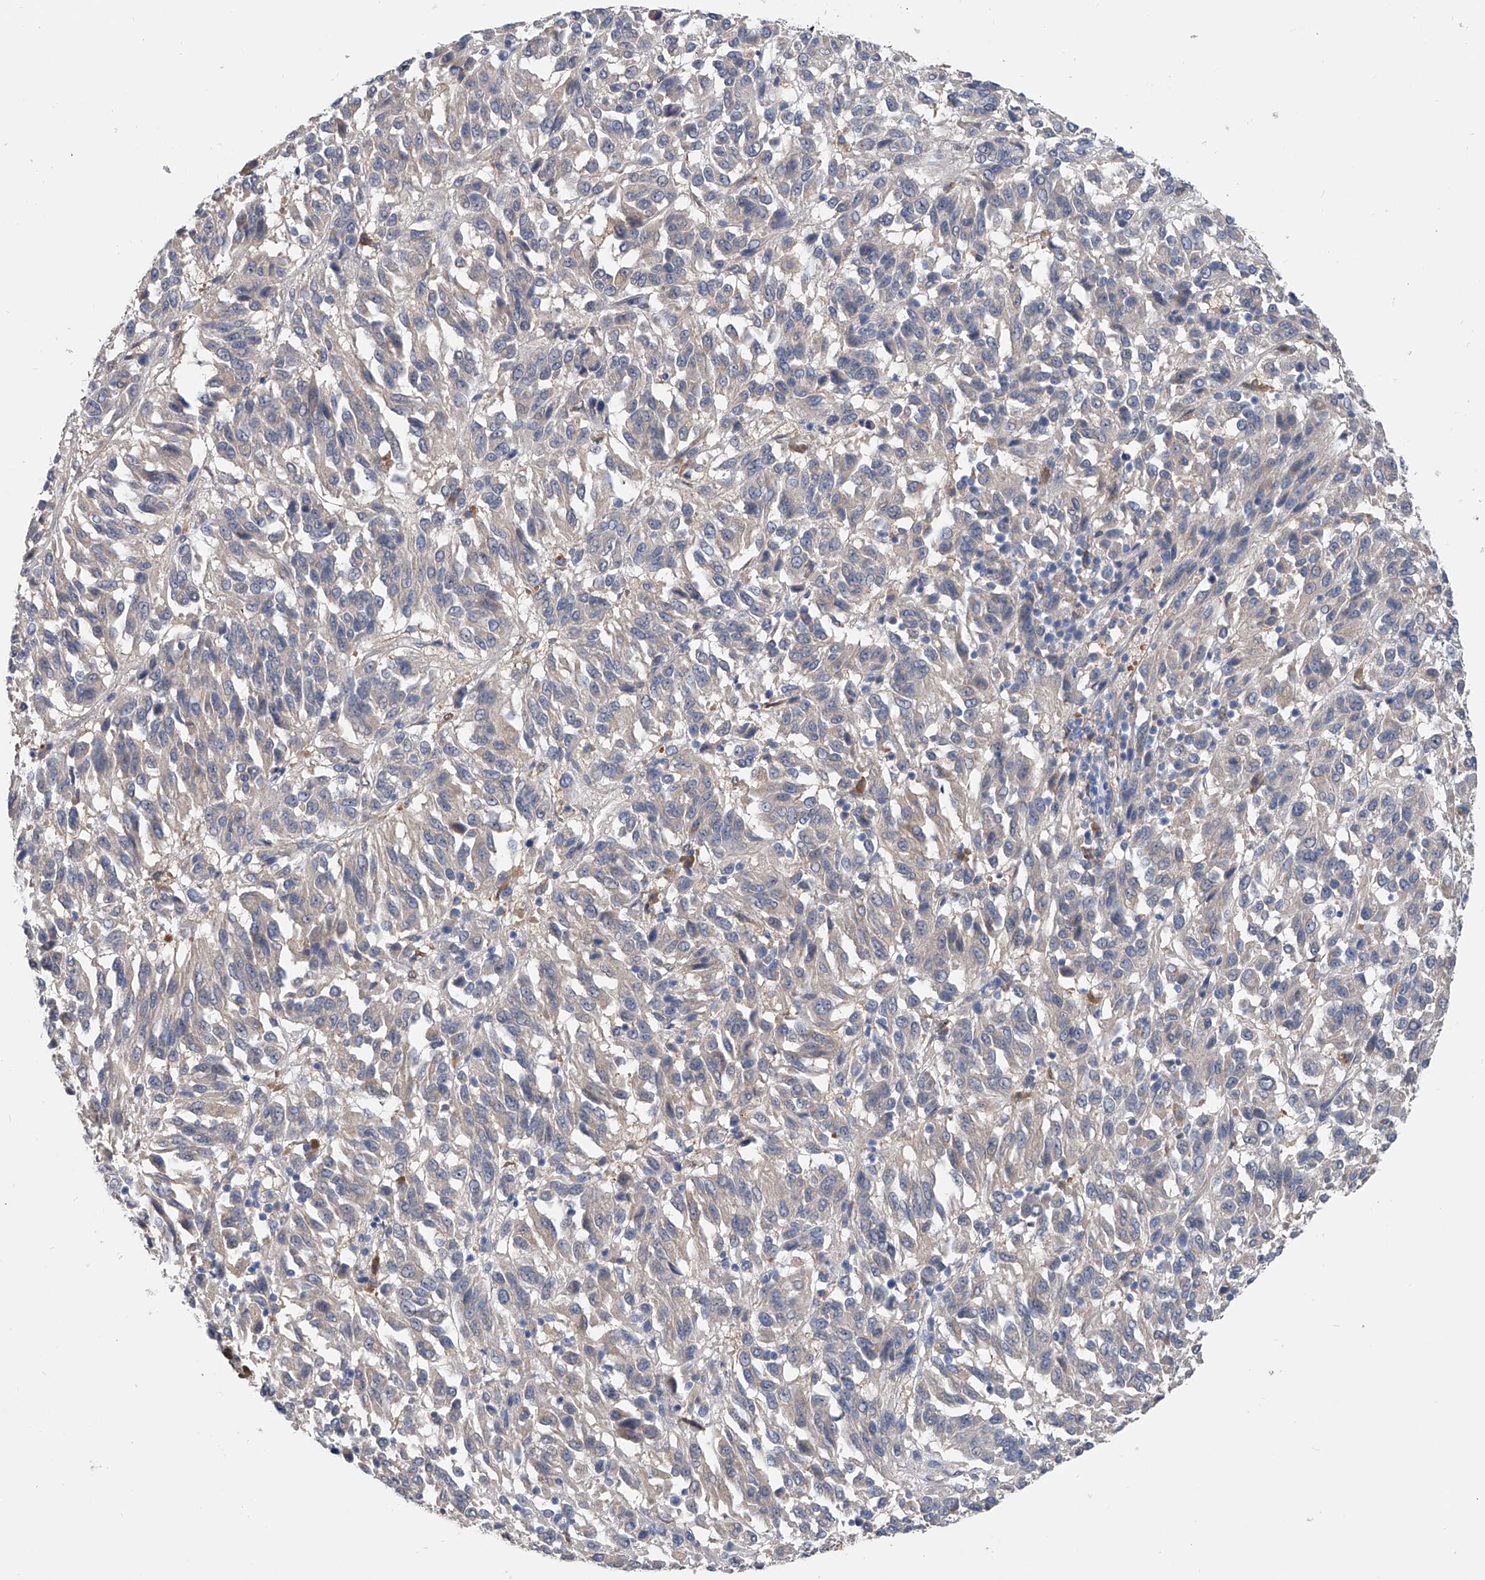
{"staining": {"intensity": "negative", "quantity": "none", "location": "none"}, "tissue": "melanoma", "cell_type": "Tumor cells", "image_type": "cancer", "snomed": [{"axis": "morphology", "description": "Malignant melanoma, Metastatic site"}, {"axis": "topography", "description": "Lung"}], "caption": "An immunohistochemistry histopathology image of melanoma is shown. There is no staining in tumor cells of melanoma.", "gene": "PGM3", "patient": {"sex": "male", "age": 64}}